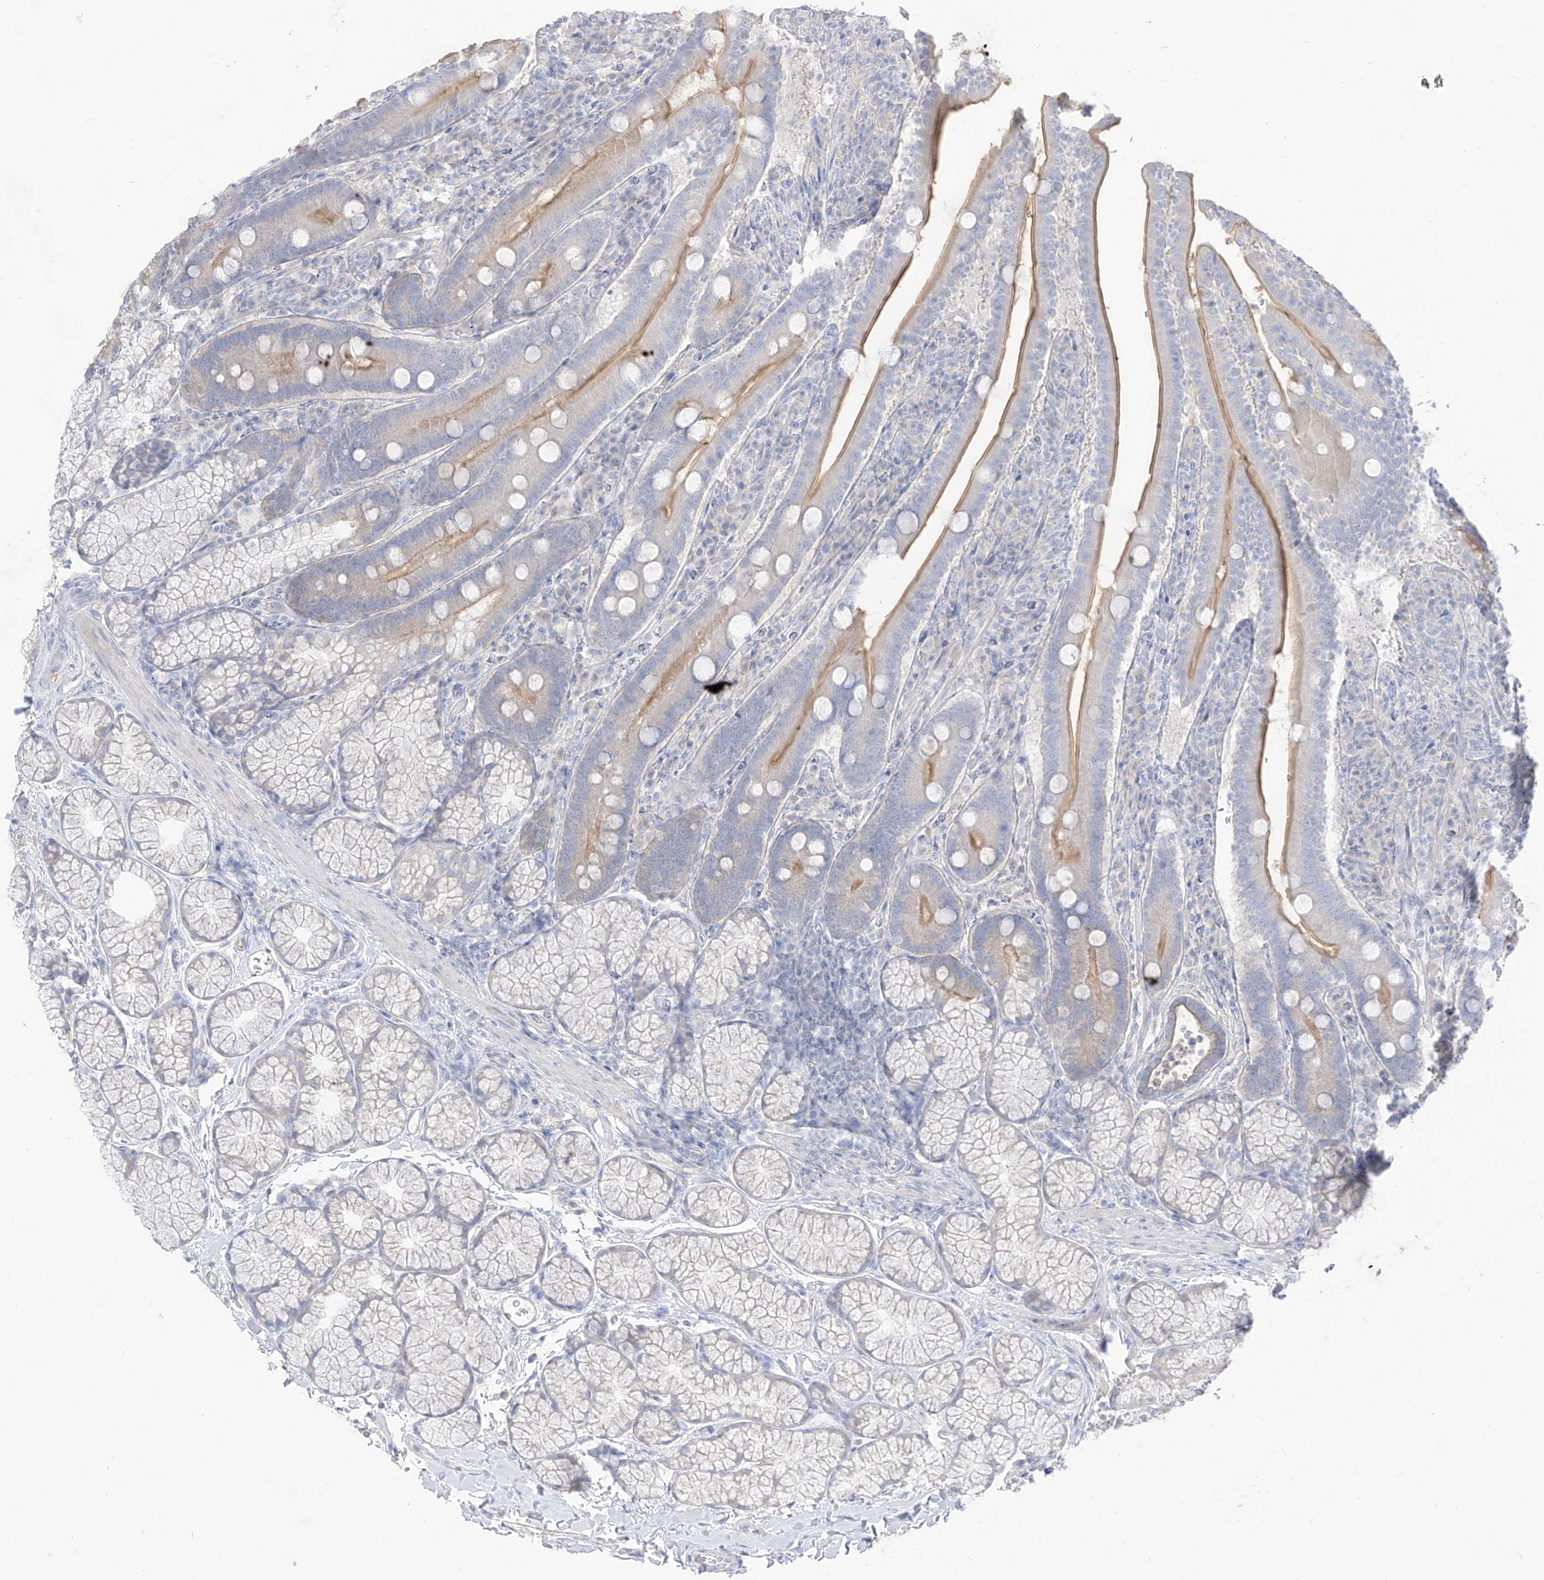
{"staining": {"intensity": "moderate", "quantity": ">75%", "location": "cytoplasmic/membranous"}, "tissue": "duodenum", "cell_type": "Glandular cells", "image_type": "normal", "snomed": [{"axis": "morphology", "description": "Normal tissue, NOS"}, {"axis": "topography", "description": "Duodenum"}], "caption": "Duodenum stained for a protein (brown) displays moderate cytoplasmic/membranous positive expression in about >75% of glandular cells.", "gene": "ARHGEF40", "patient": {"sex": "male", "age": 35}}